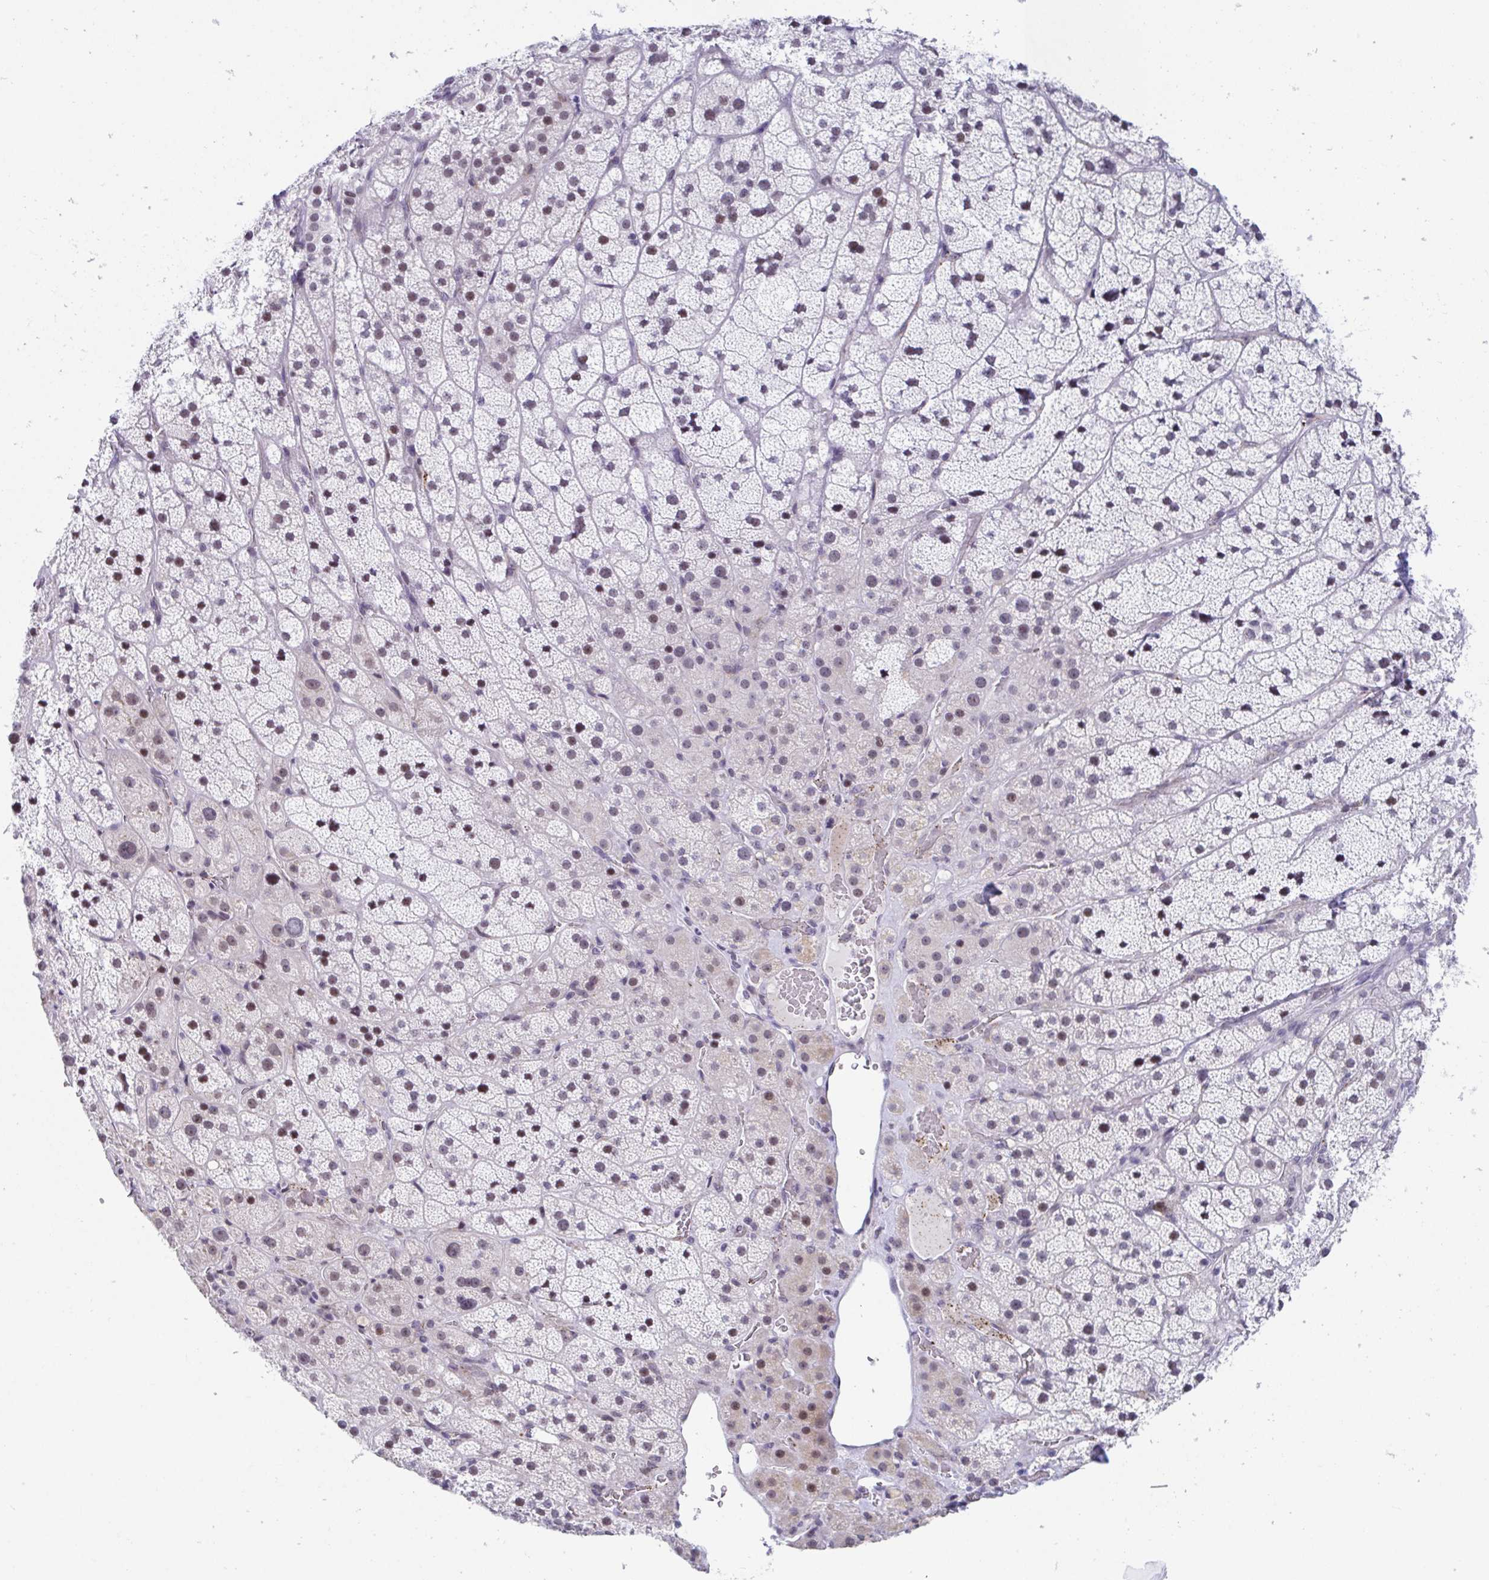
{"staining": {"intensity": "moderate", "quantity": "<25%", "location": "nuclear"}, "tissue": "adrenal gland", "cell_type": "Glandular cells", "image_type": "normal", "snomed": [{"axis": "morphology", "description": "Normal tissue, NOS"}, {"axis": "topography", "description": "Adrenal gland"}], "caption": "Adrenal gland stained for a protein (brown) shows moderate nuclear positive positivity in approximately <25% of glandular cells.", "gene": "WDR72", "patient": {"sex": "male", "age": 57}}